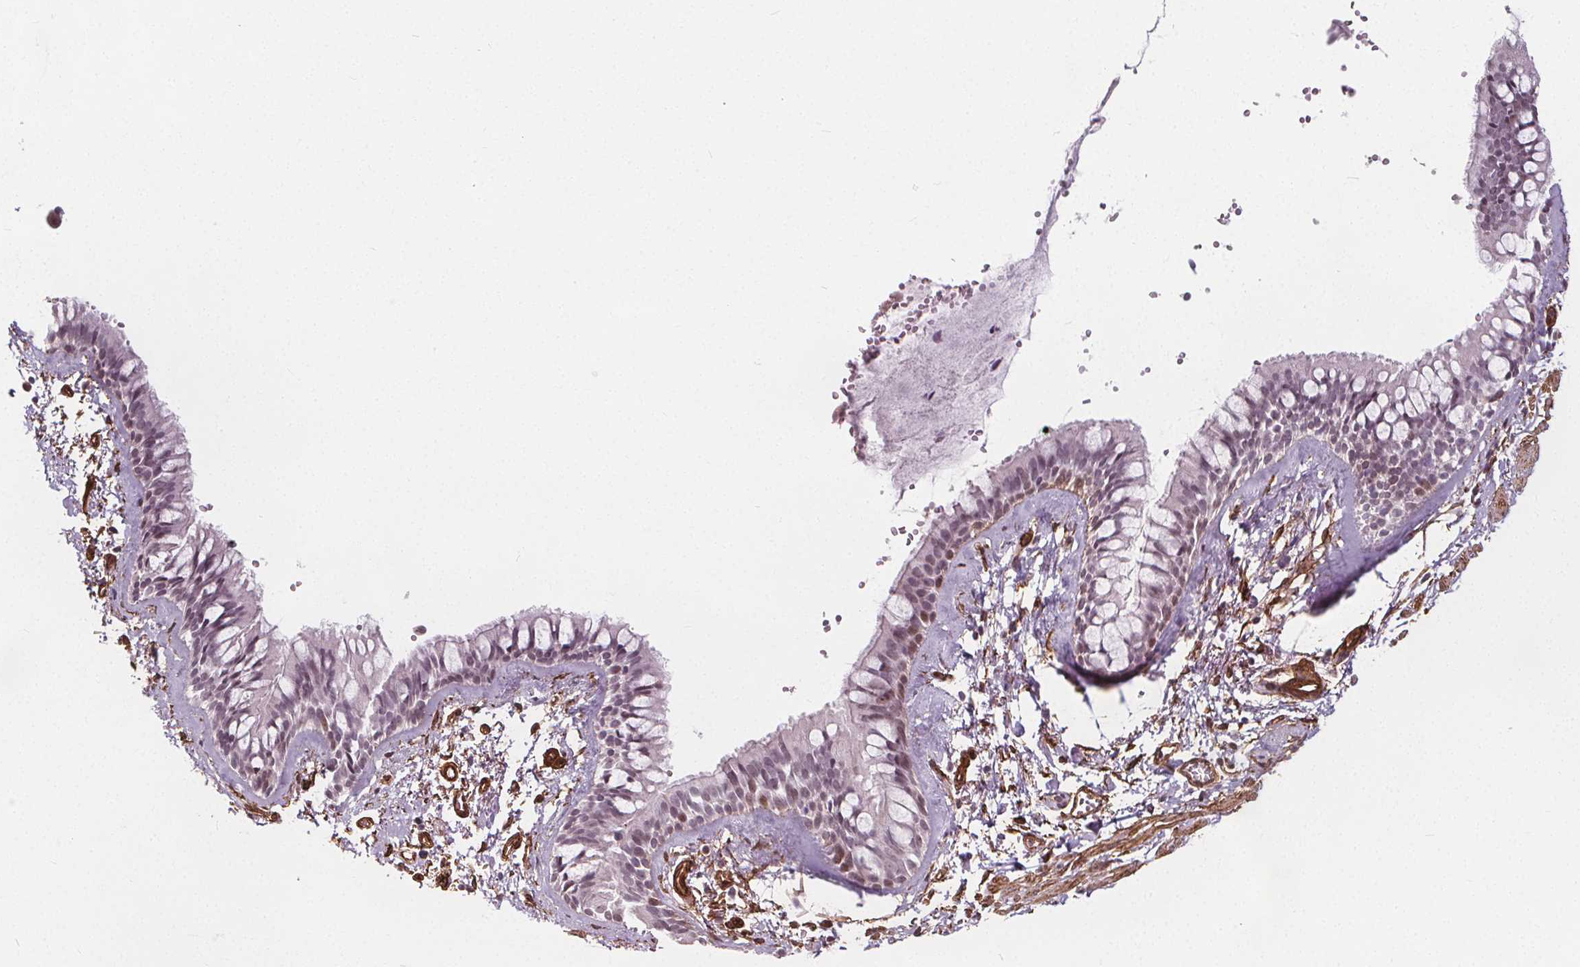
{"staining": {"intensity": "weak", "quantity": "25%-75%", "location": "nuclear"}, "tissue": "bronchus", "cell_type": "Respiratory epithelial cells", "image_type": "normal", "snomed": [{"axis": "morphology", "description": "Normal tissue, NOS"}, {"axis": "topography", "description": "Bronchus"}], "caption": "Immunohistochemistry staining of unremarkable bronchus, which demonstrates low levels of weak nuclear staining in approximately 25%-75% of respiratory epithelial cells indicating weak nuclear protein staining. The staining was performed using DAB (3,3'-diaminobenzidine) (brown) for protein detection and nuclei were counterstained in hematoxylin (blue).", "gene": "HAS1", "patient": {"sex": "female", "age": 59}}